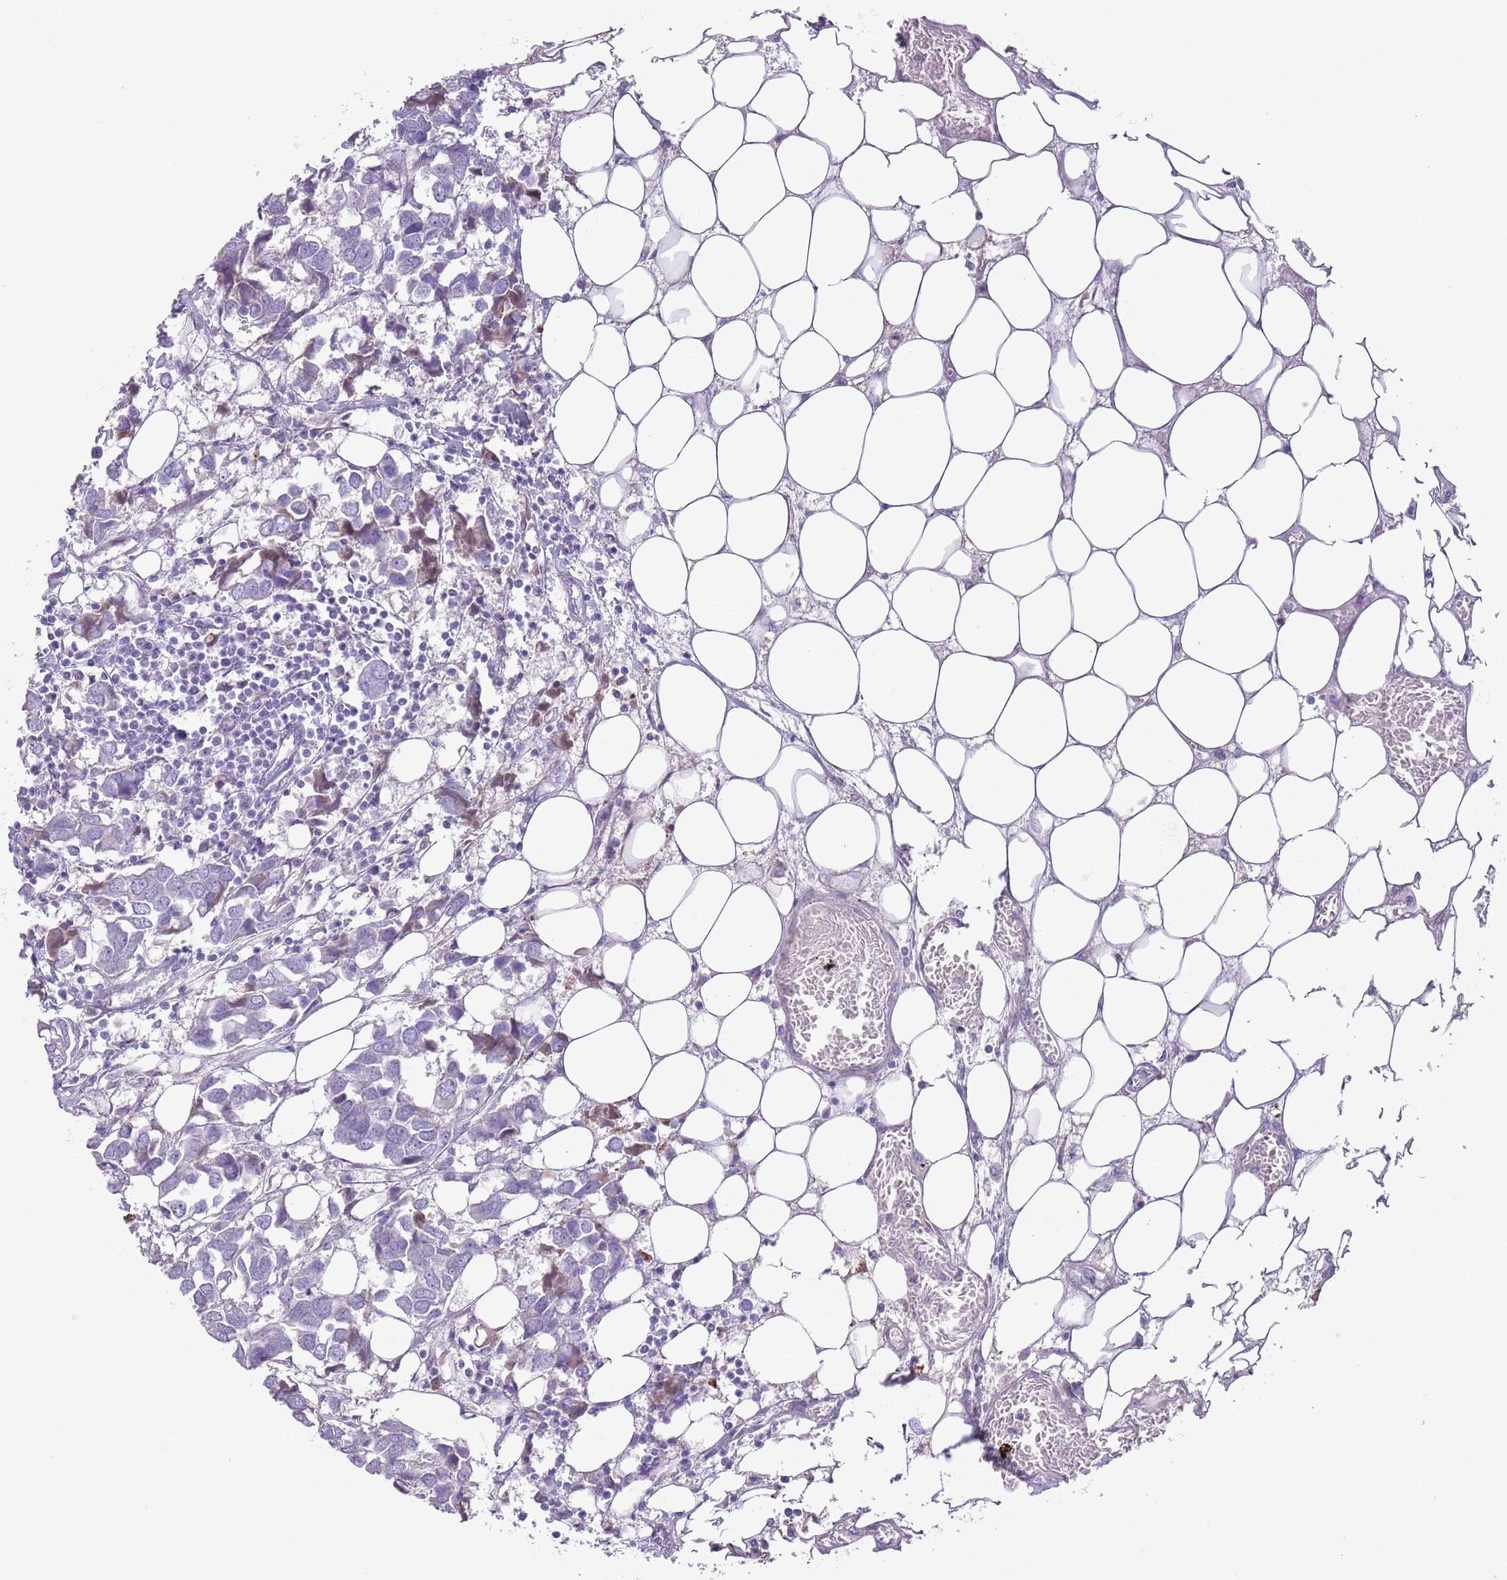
{"staining": {"intensity": "negative", "quantity": "none", "location": "none"}, "tissue": "breast cancer", "cell_type": "Tumor cells", "image_type": "cancer", "snomed": [{"axis": "morphology", "description": "Duct carcinoma"}, {"axis": "topography", "description": "Breast"}], "caption": "IHC image of human breast cancer stained for a protein (brown), which demonstrates no positivity in tumor cells. (Immunohistochemistry (ihc), brightfield microscopy, high magnification).", "gene": "CFH", "patient": {"sex": "female", "age": 83}}